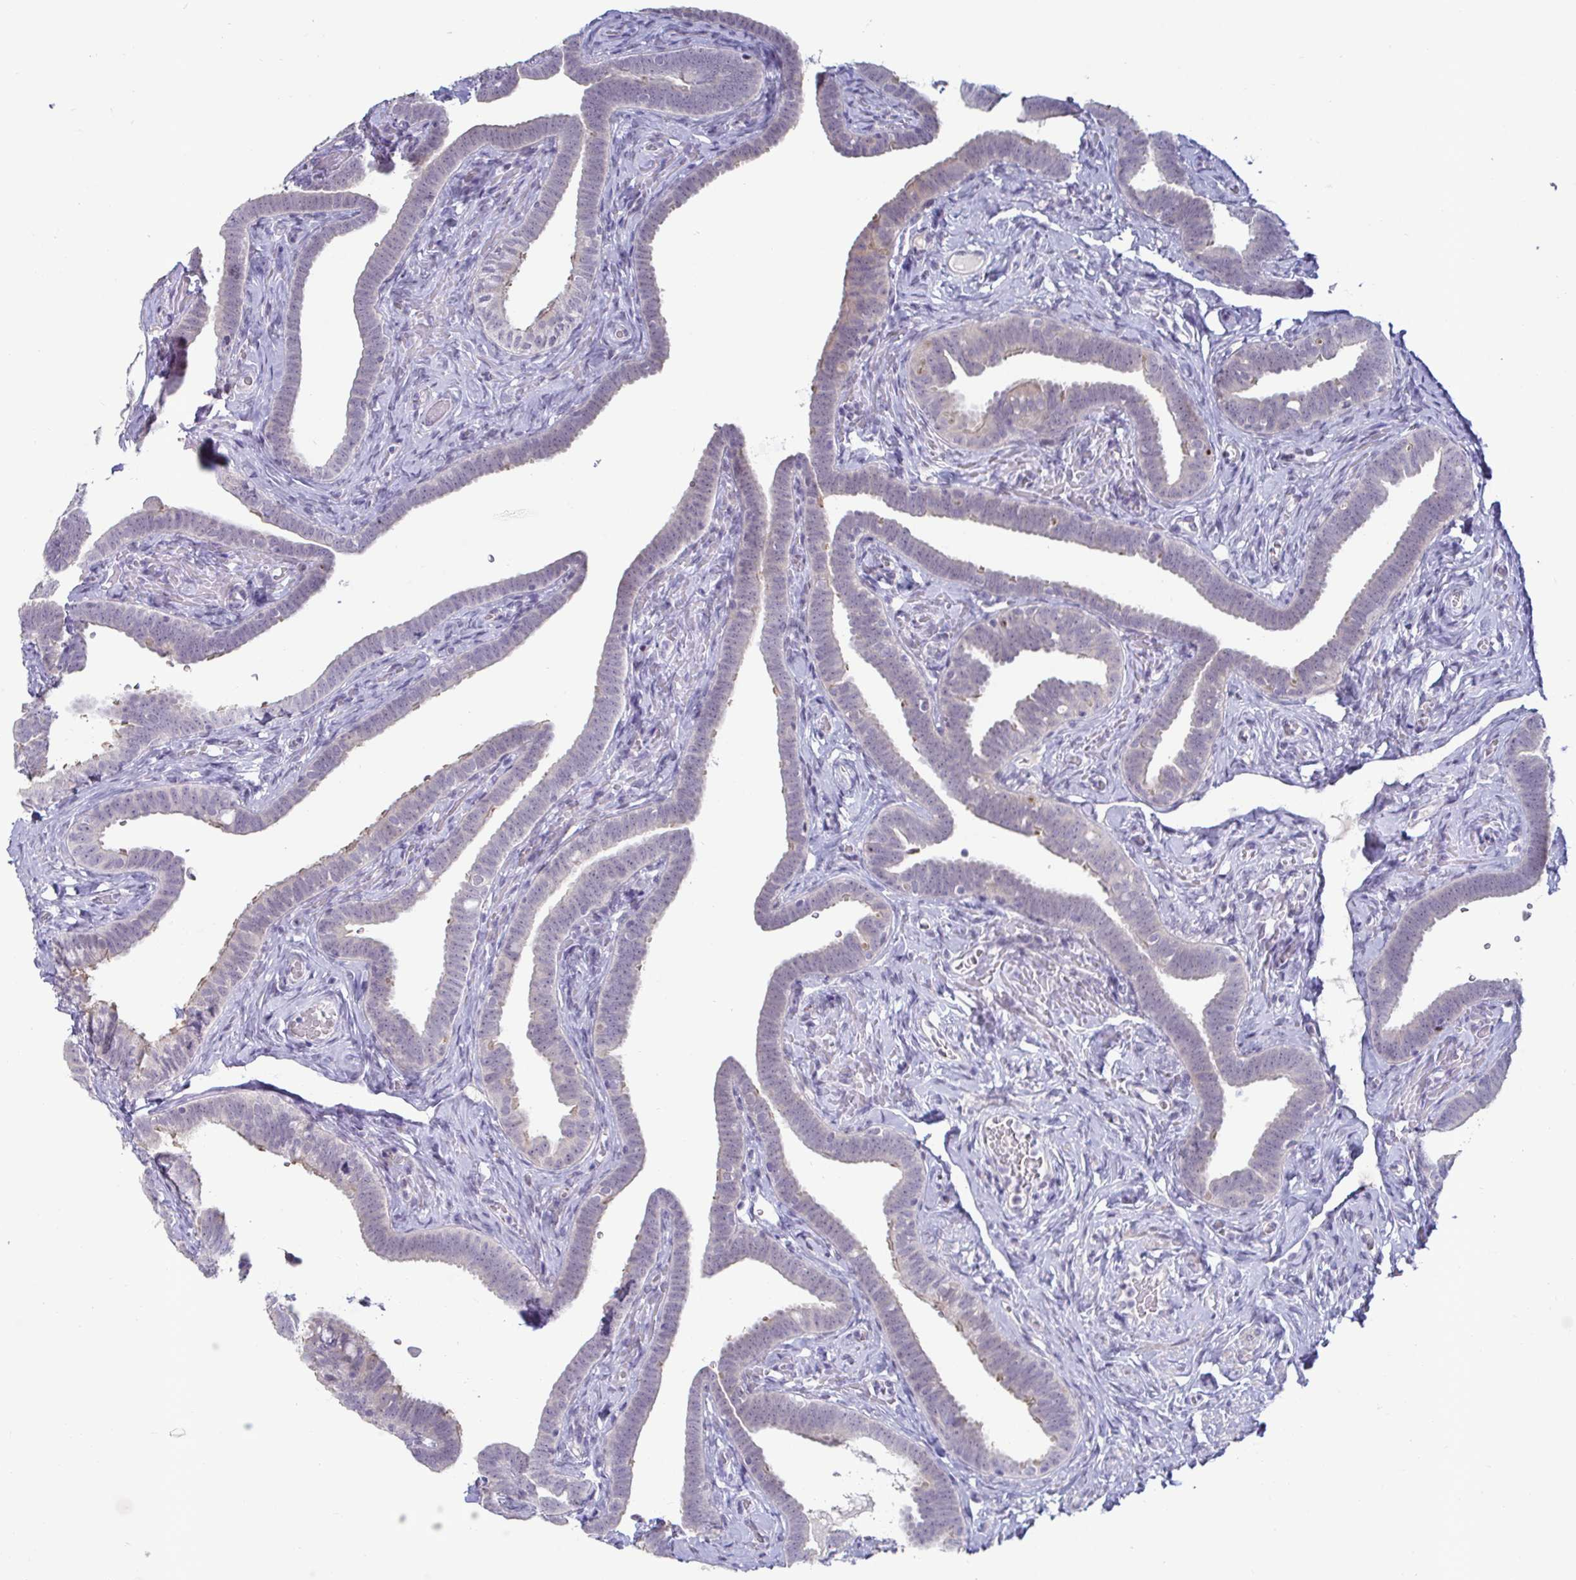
{"staining": {"intensity": "negative", "quantity": "none", "location": "none"}, "tissue": "fallopian tube", "cell_type": "Glandular cells", "image_type": "normal", "snomed": [{"axis": "morphology", "description": "Normal tissue, NOS"}, {"axis": "topography", "description": "Fallopian tube"}], "caption": "A high-resolution micrograph shows immunohistochemistry (IHC) staining of normal fallopian tube, which reveals no significant positivity in glandular cells.", "gene": "GSTM1", "patient": {"sex": "female", "age": 69}}